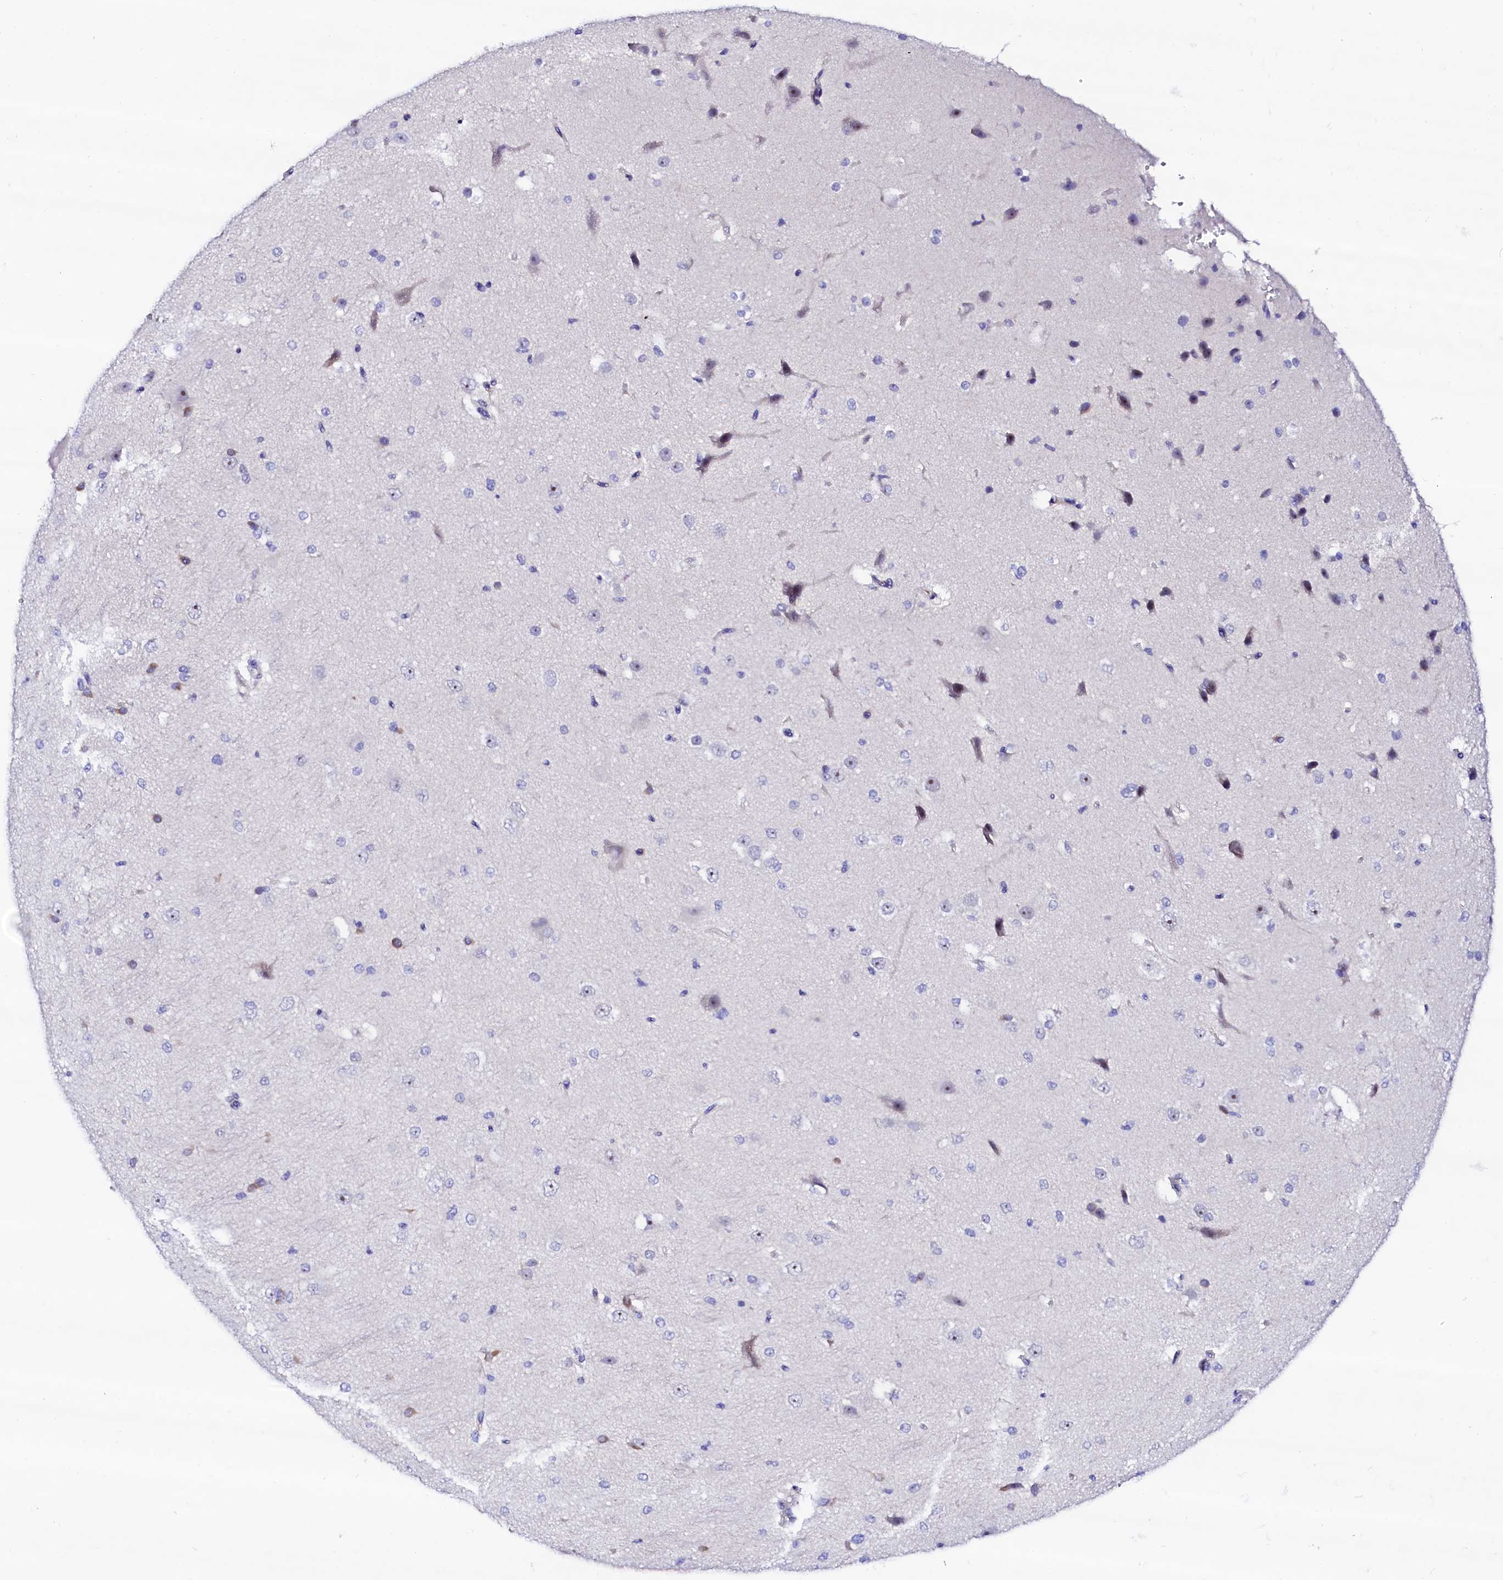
{"staining": {"intensity": "negative", "quantity": "none", "location": "none"}, "tissue": "cerebral cortex", "cell_type": "Endothelial cells", "image_type": "normal", "snomed": [{"axis": "morphology", "description": "Normal tissue, NOS"}, {"axis": "morphology", "description": "Developmental malformation"}, {"axis": "topography", "description": "Cerebral cortex"}], "caption": "IHC image of unremarkable human cerebral cortex stained for a protein (brown), which reveals no positivity in endothelial cells. The staining was performed using DAB (3,3'-diaminobenzidine) to visualize the protein expression in brown, while the nuclei were stained in blue with hematoxylin (Magnification: 20x).", "gene": "BTBD16", "patient": {"sex": "female", "age": 30}}